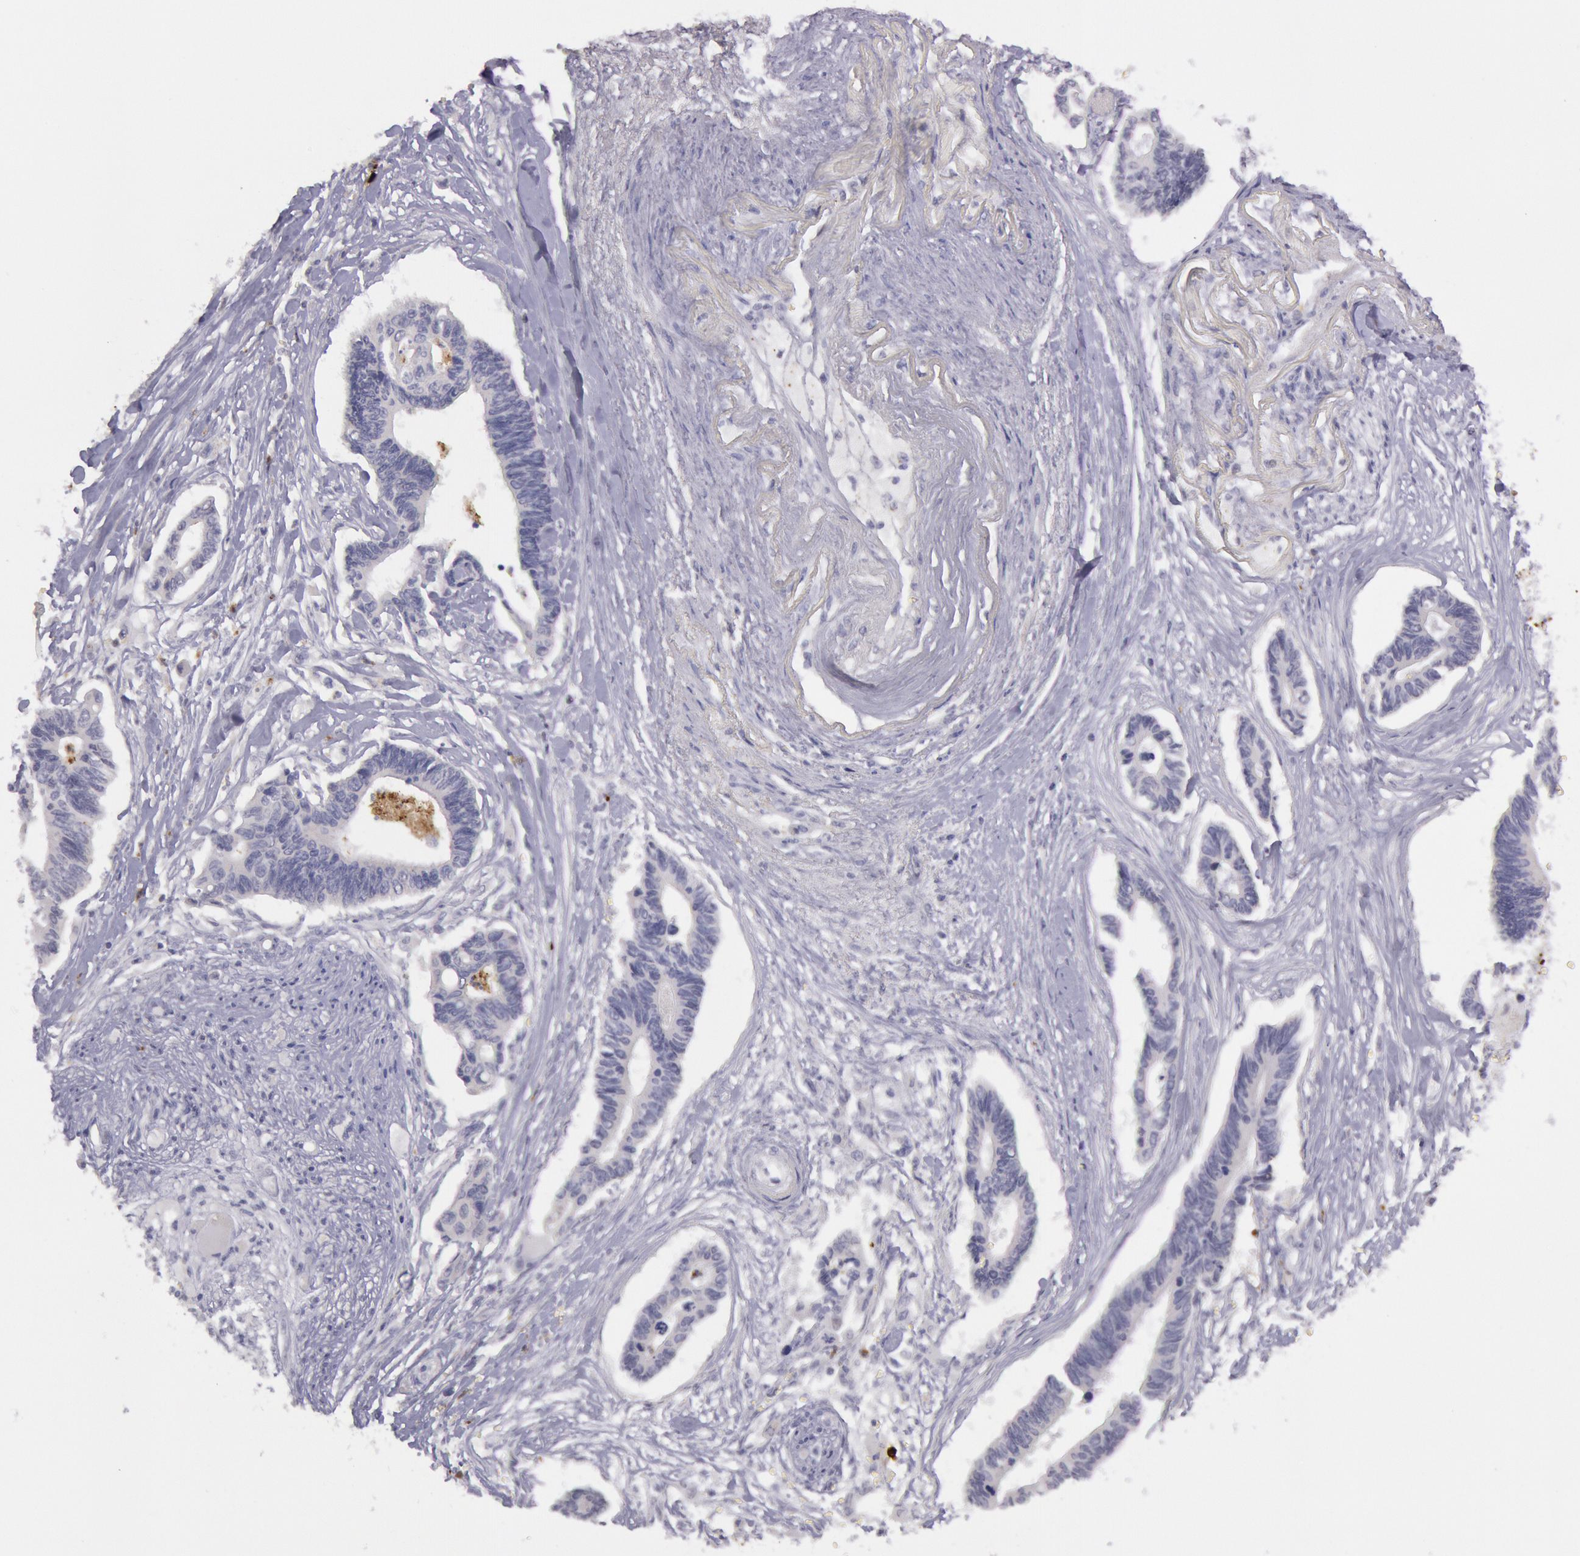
{"staining": {"intensity": "negative", "quantity": "none", "location": "none"}, "tissue": "pancreatic cancer", "cell_type": "Tumor cells", "image_type": "cancer", "snomed": [{"axis": "morphology", "description": "Adenocarcinoma, NOS"}, {"axis": "topography", "description": "Pancreas"}], "caption": "A high-resolution histopathology image shows IHC staining of adenocarcinoma (pancreatic), which reveals no significant positivity in tumor cells.", "gene": "KDM6A", "patient": {"sex": "female", "age": 70}}